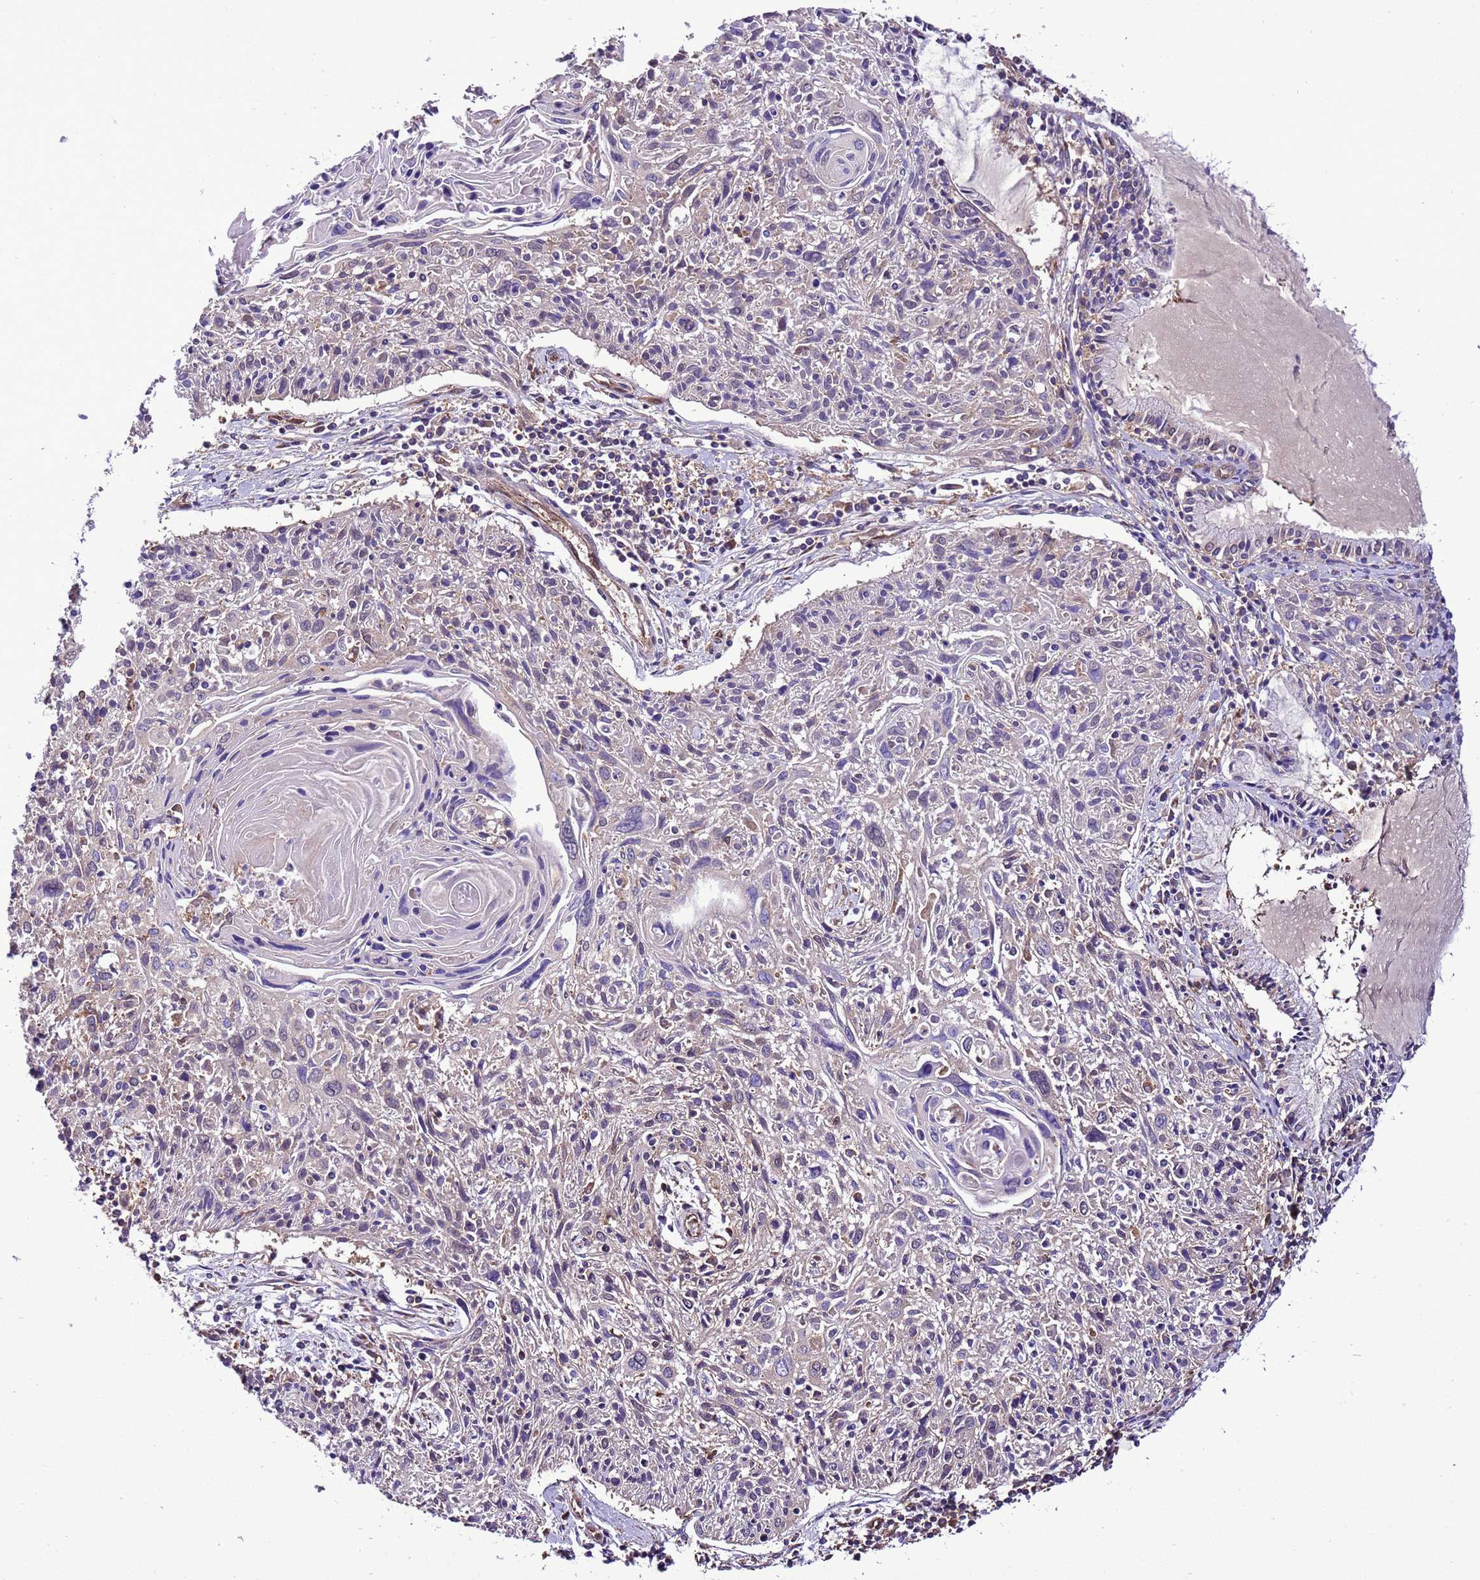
{"staining": {"intensity": "weak", "quantity": "<25%", "location": "cytoplasmic/membranous"}, "tissue": "cervical cancer", "cell_type": "Tumor cells", "image_type": "cancer", "snomed": [{"axis": "morphology", "description": "Squamous cell carcinoma, NOS"}, {"axis": "topography", "description": "Cervix"}], "caption": "Immunohistochemical staining of cervical cancer (squamous cell carcinoma) shows no significant expression in tumor cells.", "gene": "RABEP2", "patient": {"sex": "female", "age": 51}}